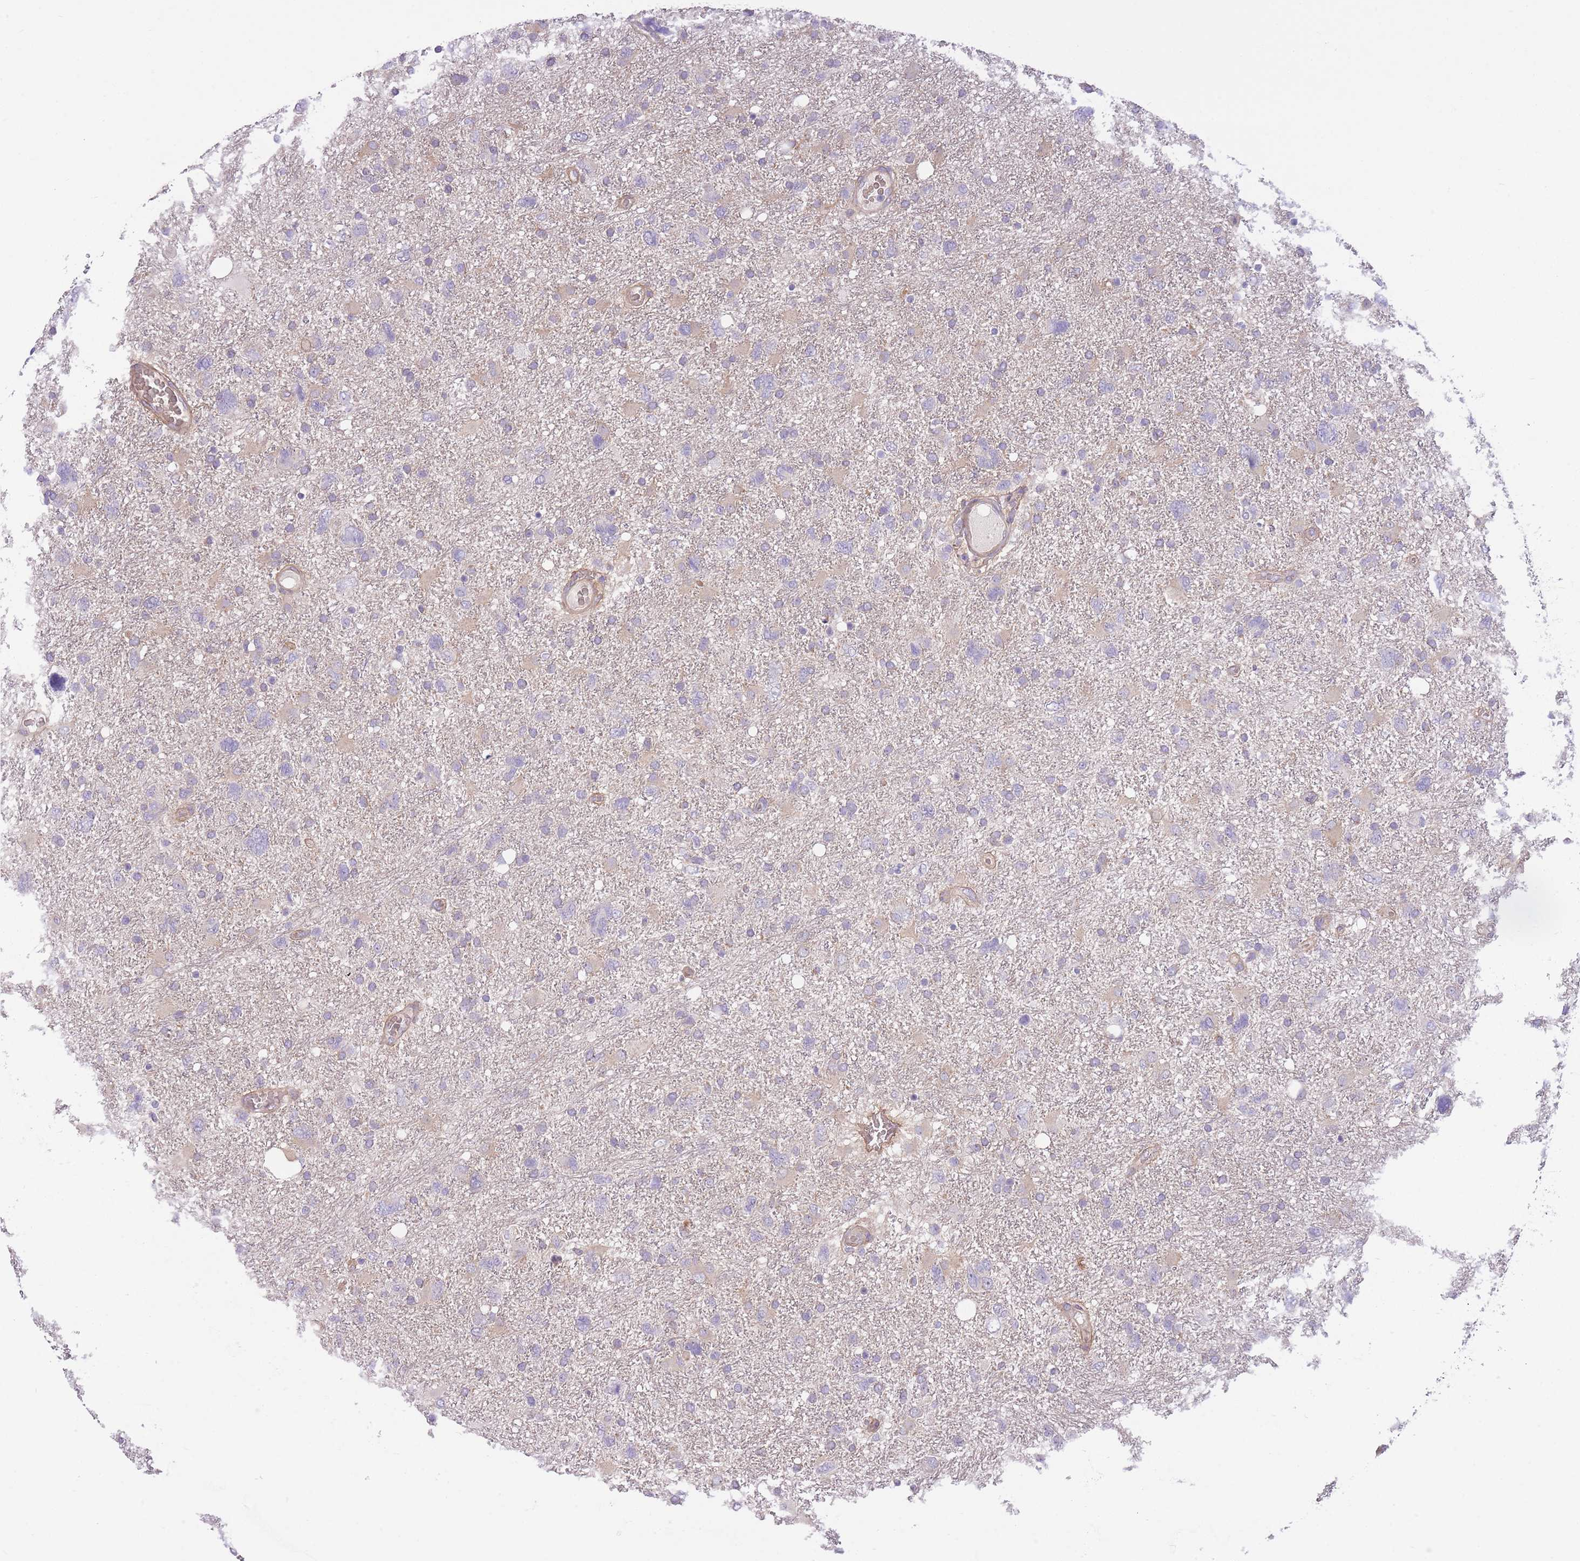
{"staining": {"intensity": "negative", "quantity": "none", "location": "none"}, "tissue": "glioma", "cell_type": "Tumor cells", "image_type": "cancer", "snomed": [{"axis": "morphology", "description": "Glioma, malignant, High grade"}, {"axis": "topography", "description": "Brain"}], "caption": "Human glioma stained for a protein using immunohistochemistry (IHC) reveals no positivity in tumor cells.", "gene": "REV1", "patient": {"sex": "male", "age": 61}}